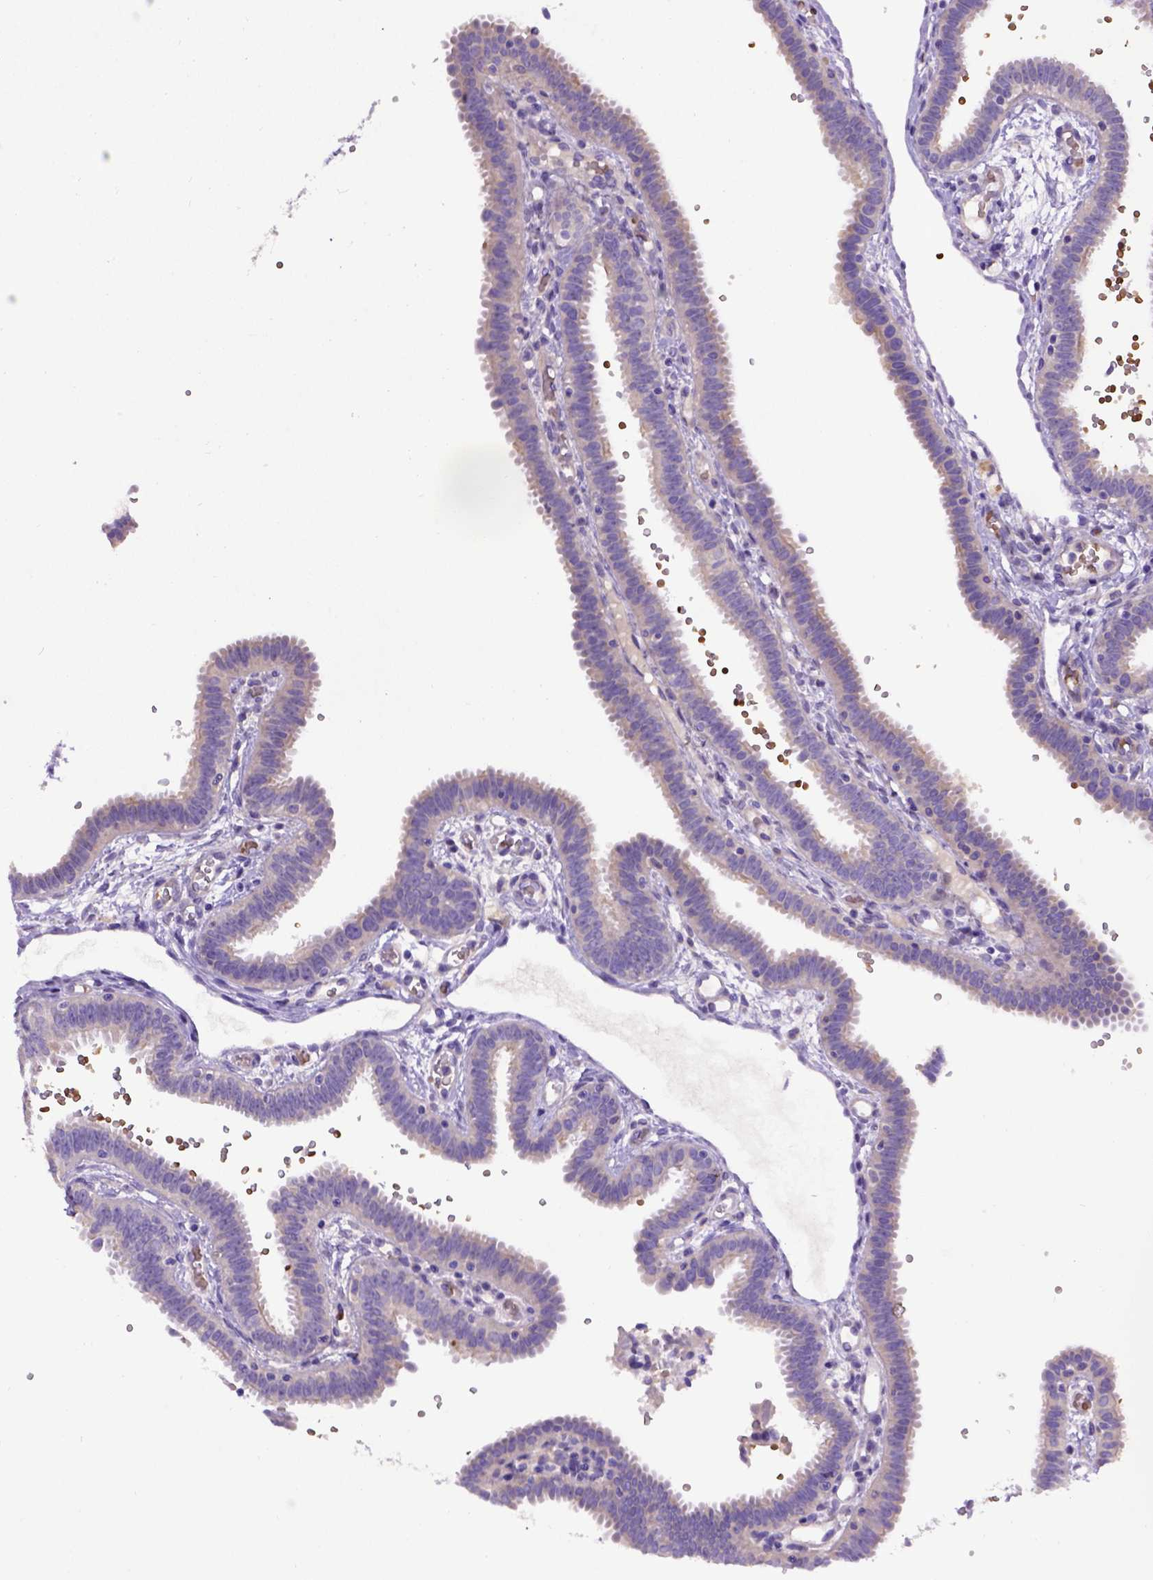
{"staining": {"intensity": "negative", "quantity": "none", "location": "none"}, "tissue": "fallopian tube", "cell_type": "Glandular cells", "image_type": "normal", "snomed": [{"axis": "morphology", "description": "Normal tissue, NOS"}, {"axis": "topography", "description": "Fallopian tube"}], "caption": "DAB immunohistochemical staining of unremarkable fallopian tube exhibits no significant staining in glandular cells.", "gene": "ADAM12", "patient": {"sex": "female", "age": 37}}